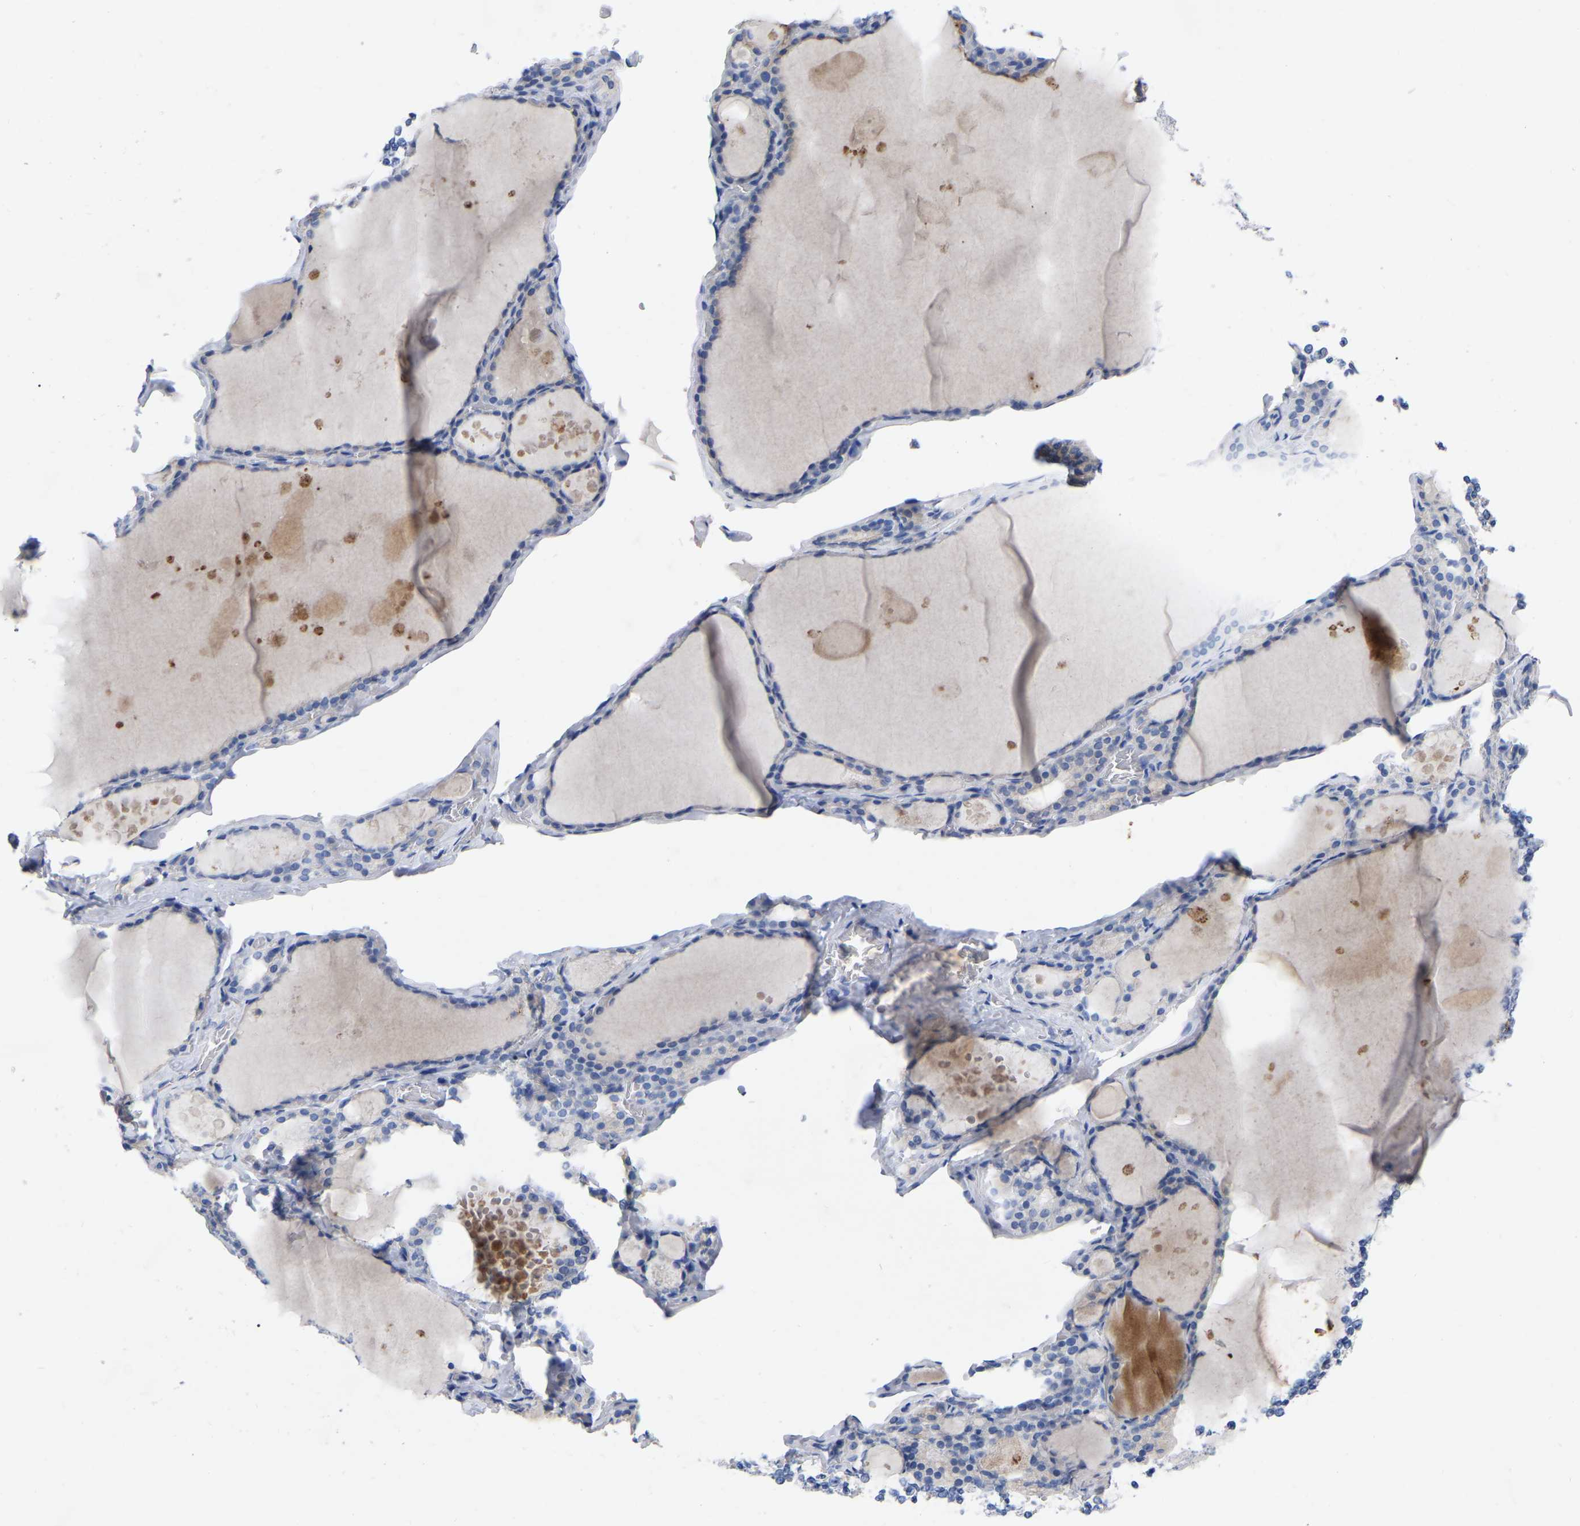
{"staining": {"intensity": "negative", "quantity": "none", "location": "none"}, "tissue": "thyroid gland", "cell_type": "Glandular cells", "image_type": "normal", "snomed": [{"axis": "morphology", "description": "Normal tissue, NOS"}, {"axis": "topography", "description": "Thyroid gland"}], "caption": "The micrograph reveals no significant expression in glandular cells of thyroid gland. (DAB (3,3'-diaminobenzidine) immunohistochemistry (IHC) with hematoxylin counter stain).", "gene": "STRIP2", "patient": {"sex": "male", "age": 56}}